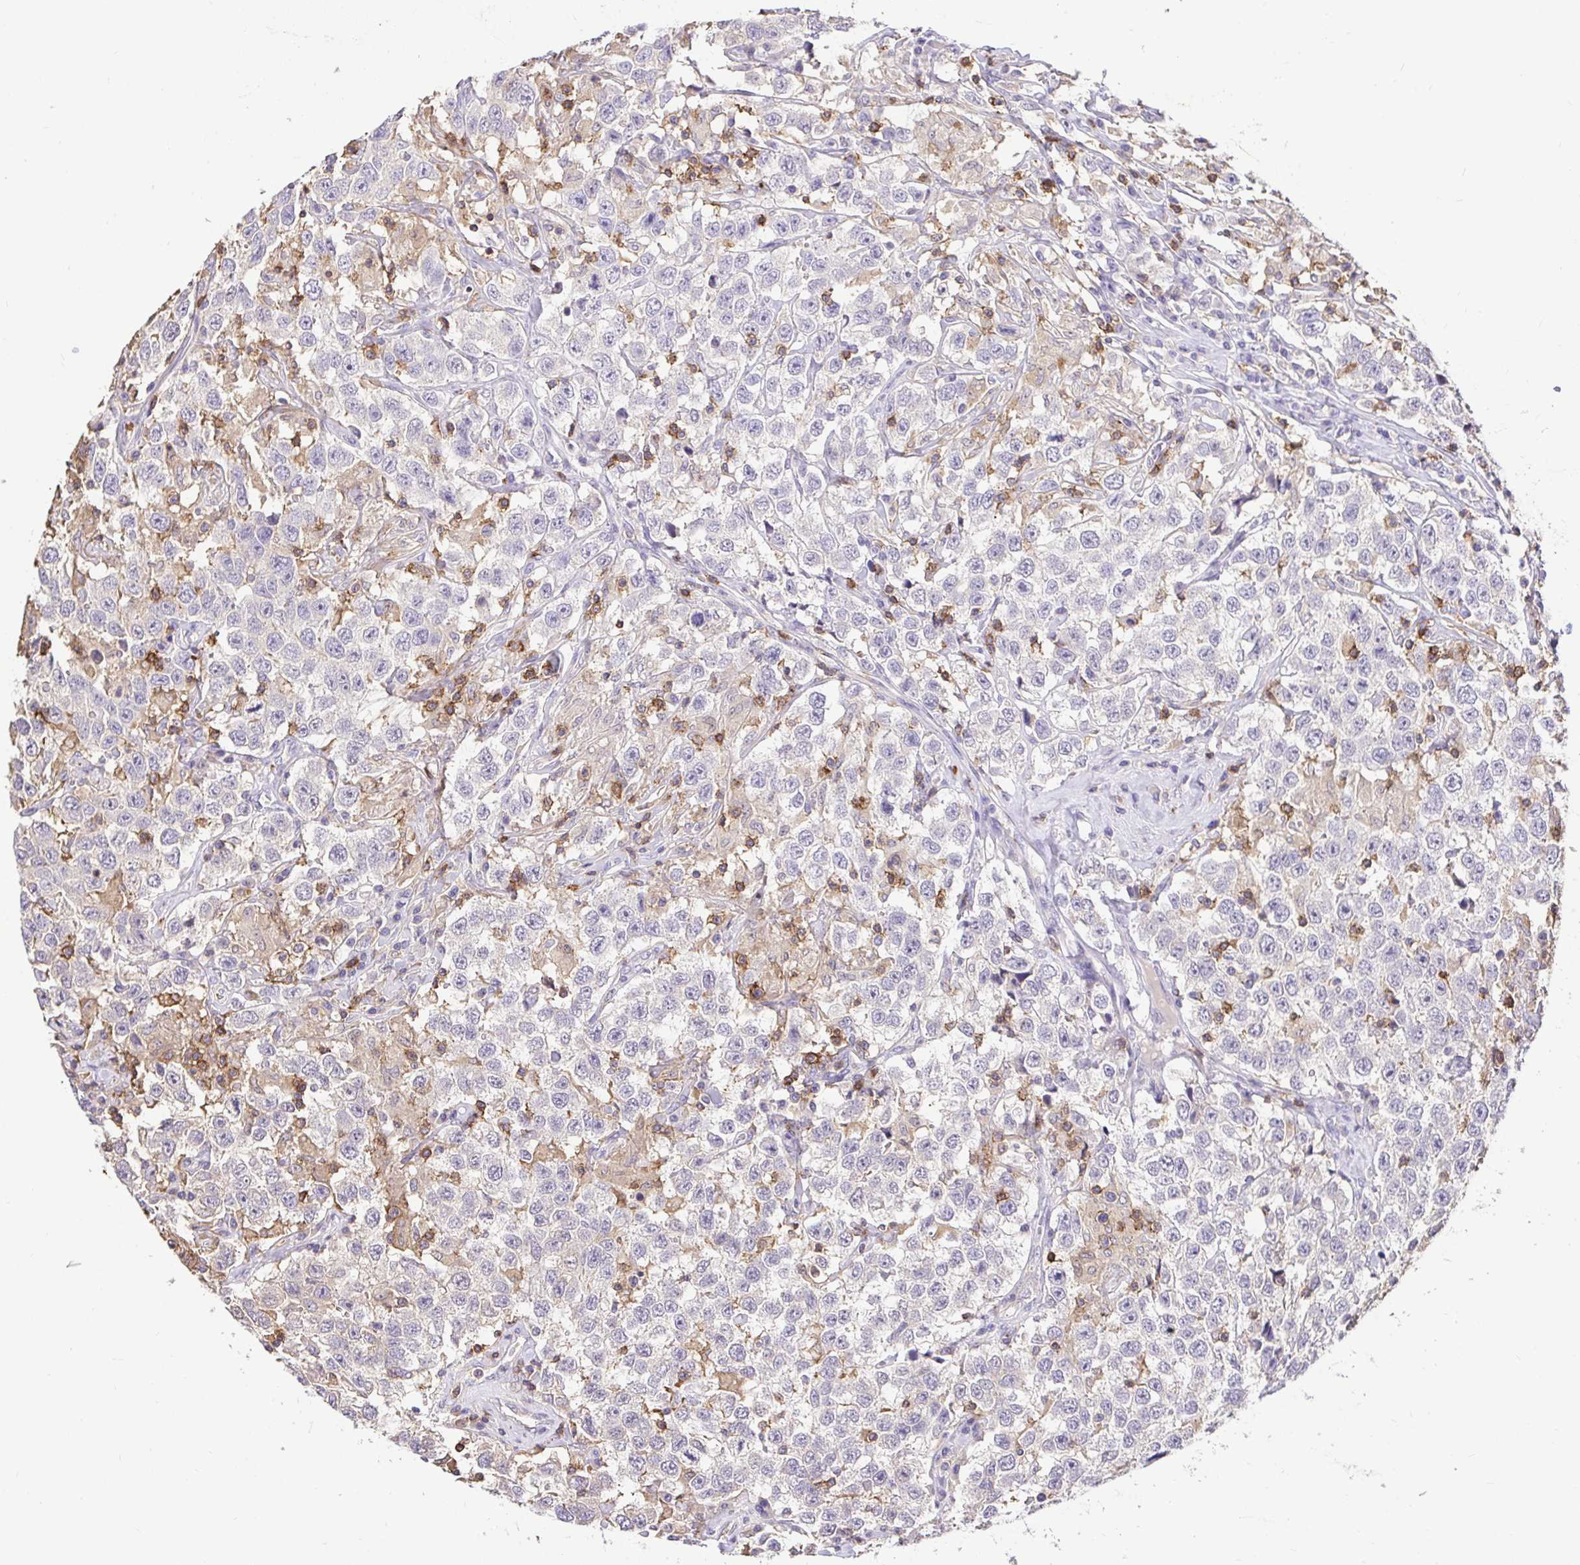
{"staining": {"intensity": "negative", "quantity": "none", "location": "none"}, "tissue": "testis cancer", "cell_type": "Tumor cells", "image_type": "cancer", "snomed": [{"axis": "morphology", "description": "Seminoma, NOS"}, {"axis": "topography", "description": "Testis"}], "caption": "Immunohistochemistry of testis cancer (seminoma) shows no staining in tumor cells.", "gene": "SKAP1", "patient": {"sex": "male", "age": 41}}